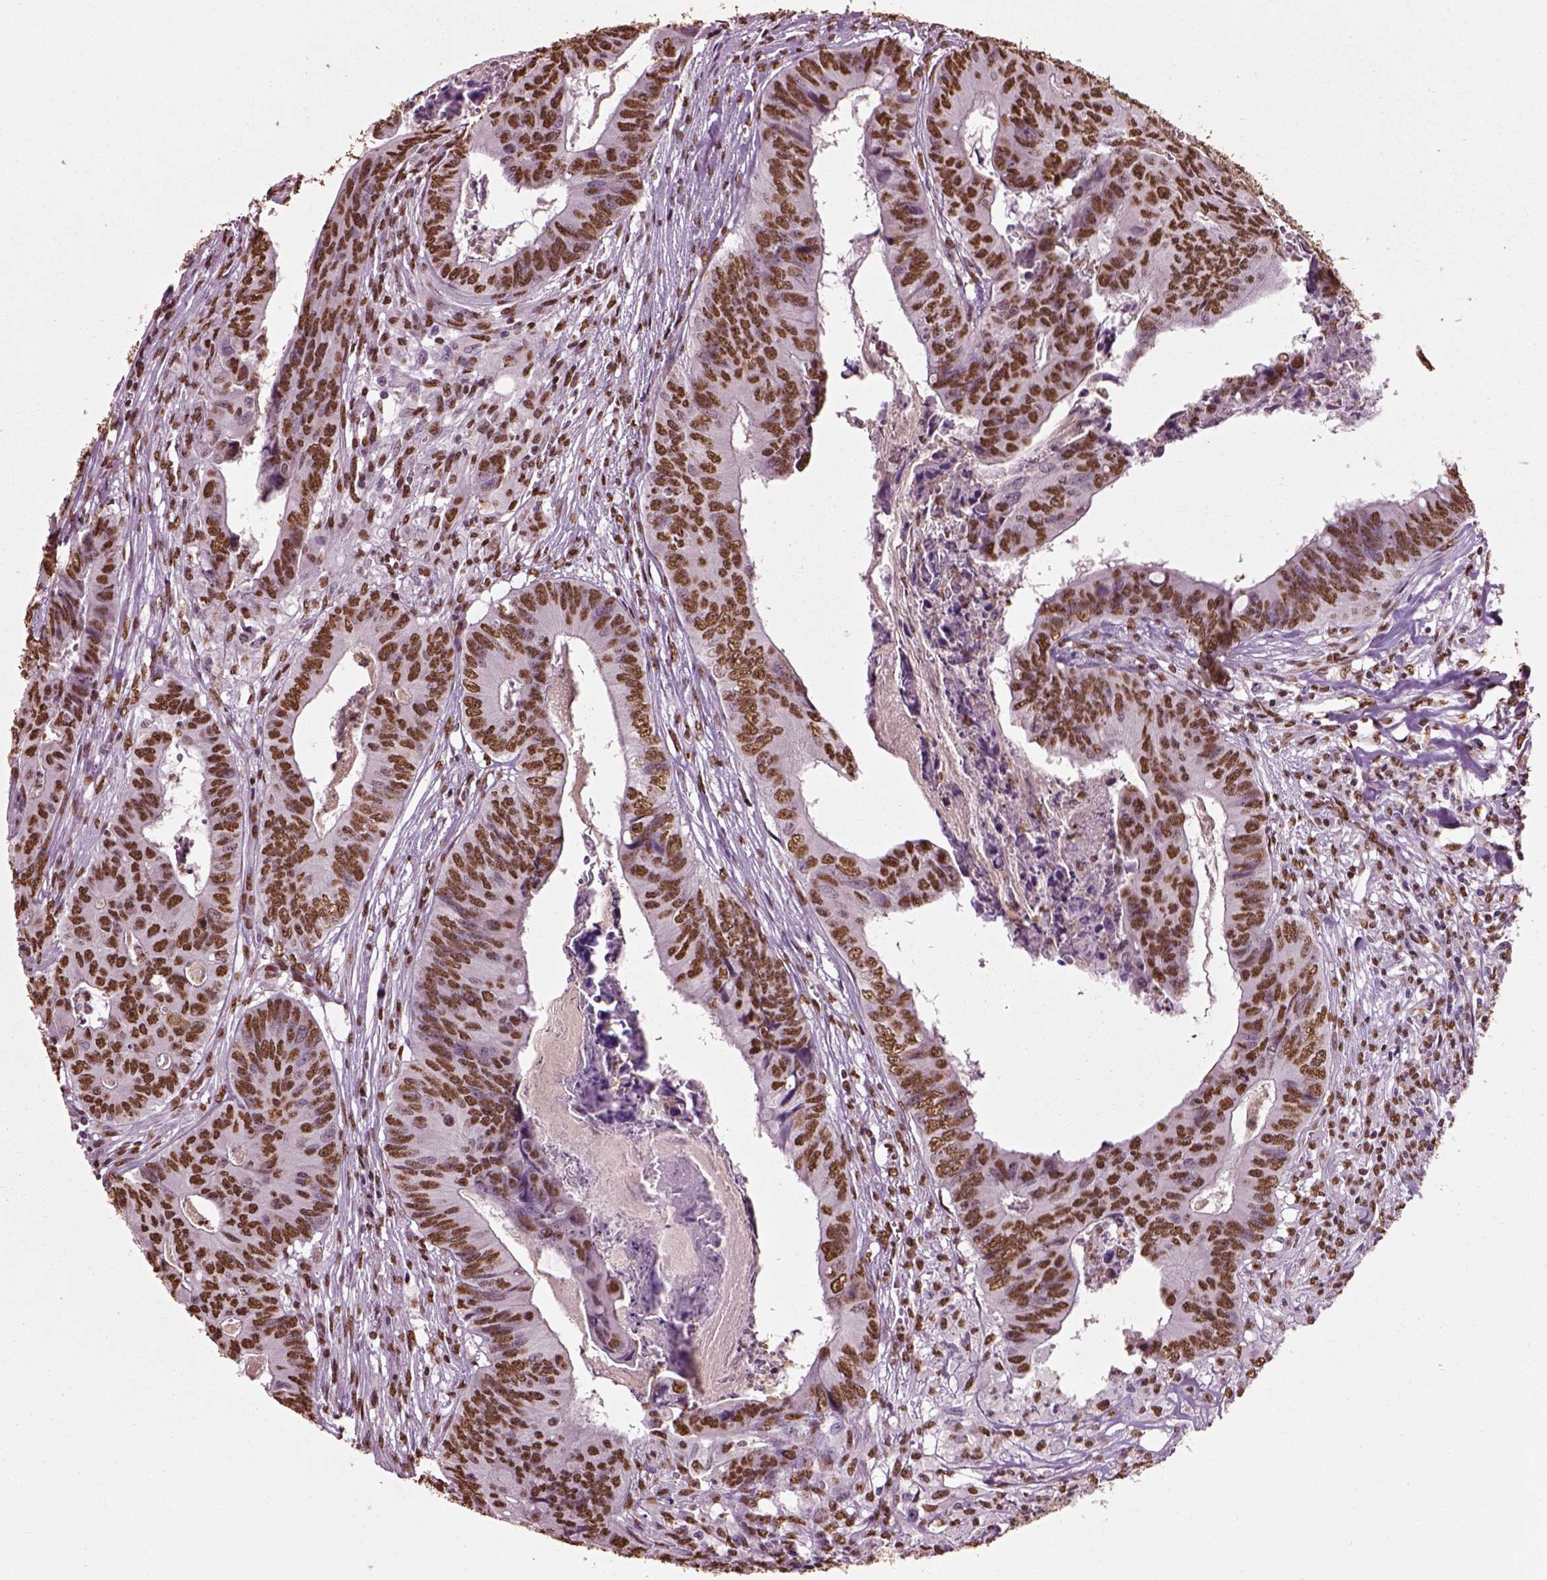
{"staining": {"intensity": "moderate", "quantity": ">75%", "location": "nuclear"}, "tissue": "colorectal cancer", "cell_type": "Tumor cells", "image_type": "cancer", "snomed": [{"axis": "morphology", "description": "Adenocarcinoma, NOS"}, {"axis": "topography", "description": "Colon"}], "caption": "Immunohistochemistry image of neoplastic tissue: human adenocarcinoma (colorectal) stained using IHC shows medium levels of moderate protein expression localized specifically in the nuclear of tumor cells, appearing as a nuclear brown color.", "gene": "DDX3X", "patient": {"sex": "male", "age": 84}}